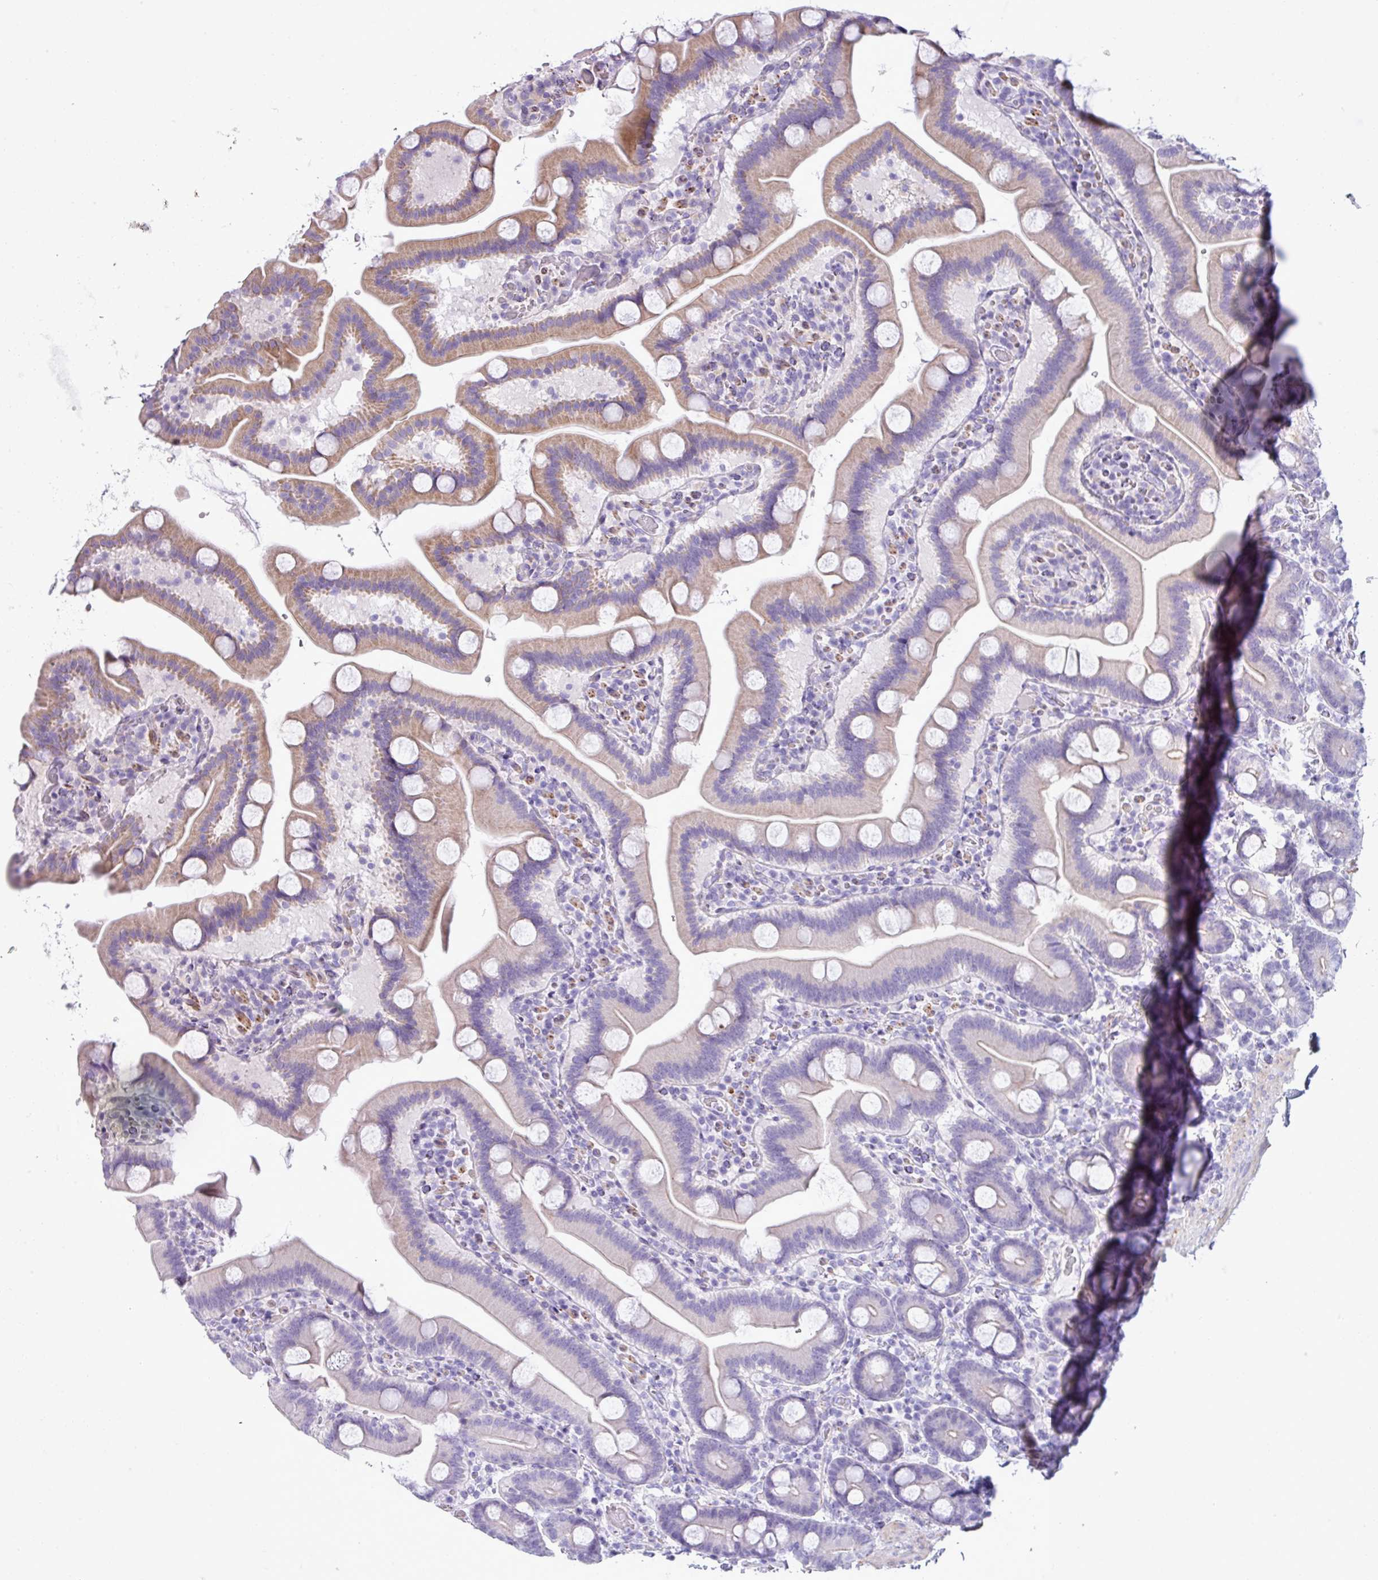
{"staining": {"intensity": "weak", "quantity": "25%-75%", "location": "cytoplasmic/membranous"}, "tissue": "duodenum", "cell_type": "Glandular cells", "image_type": "normal", "snomed": [{"axis": "morphology", "description": "Normal tissue, NOS"}, {"axis": "topography", "description": "Duodenum"}], "caption": "High-power microscopy captured an IHC micrograph of unremarkable duodenum, revealing weak cytoplasmic/membranous positivity in approximately 25%-75% of glandular cells.", "gene": "ABCC5", "patient": {"sex": "male", "age": 55}}